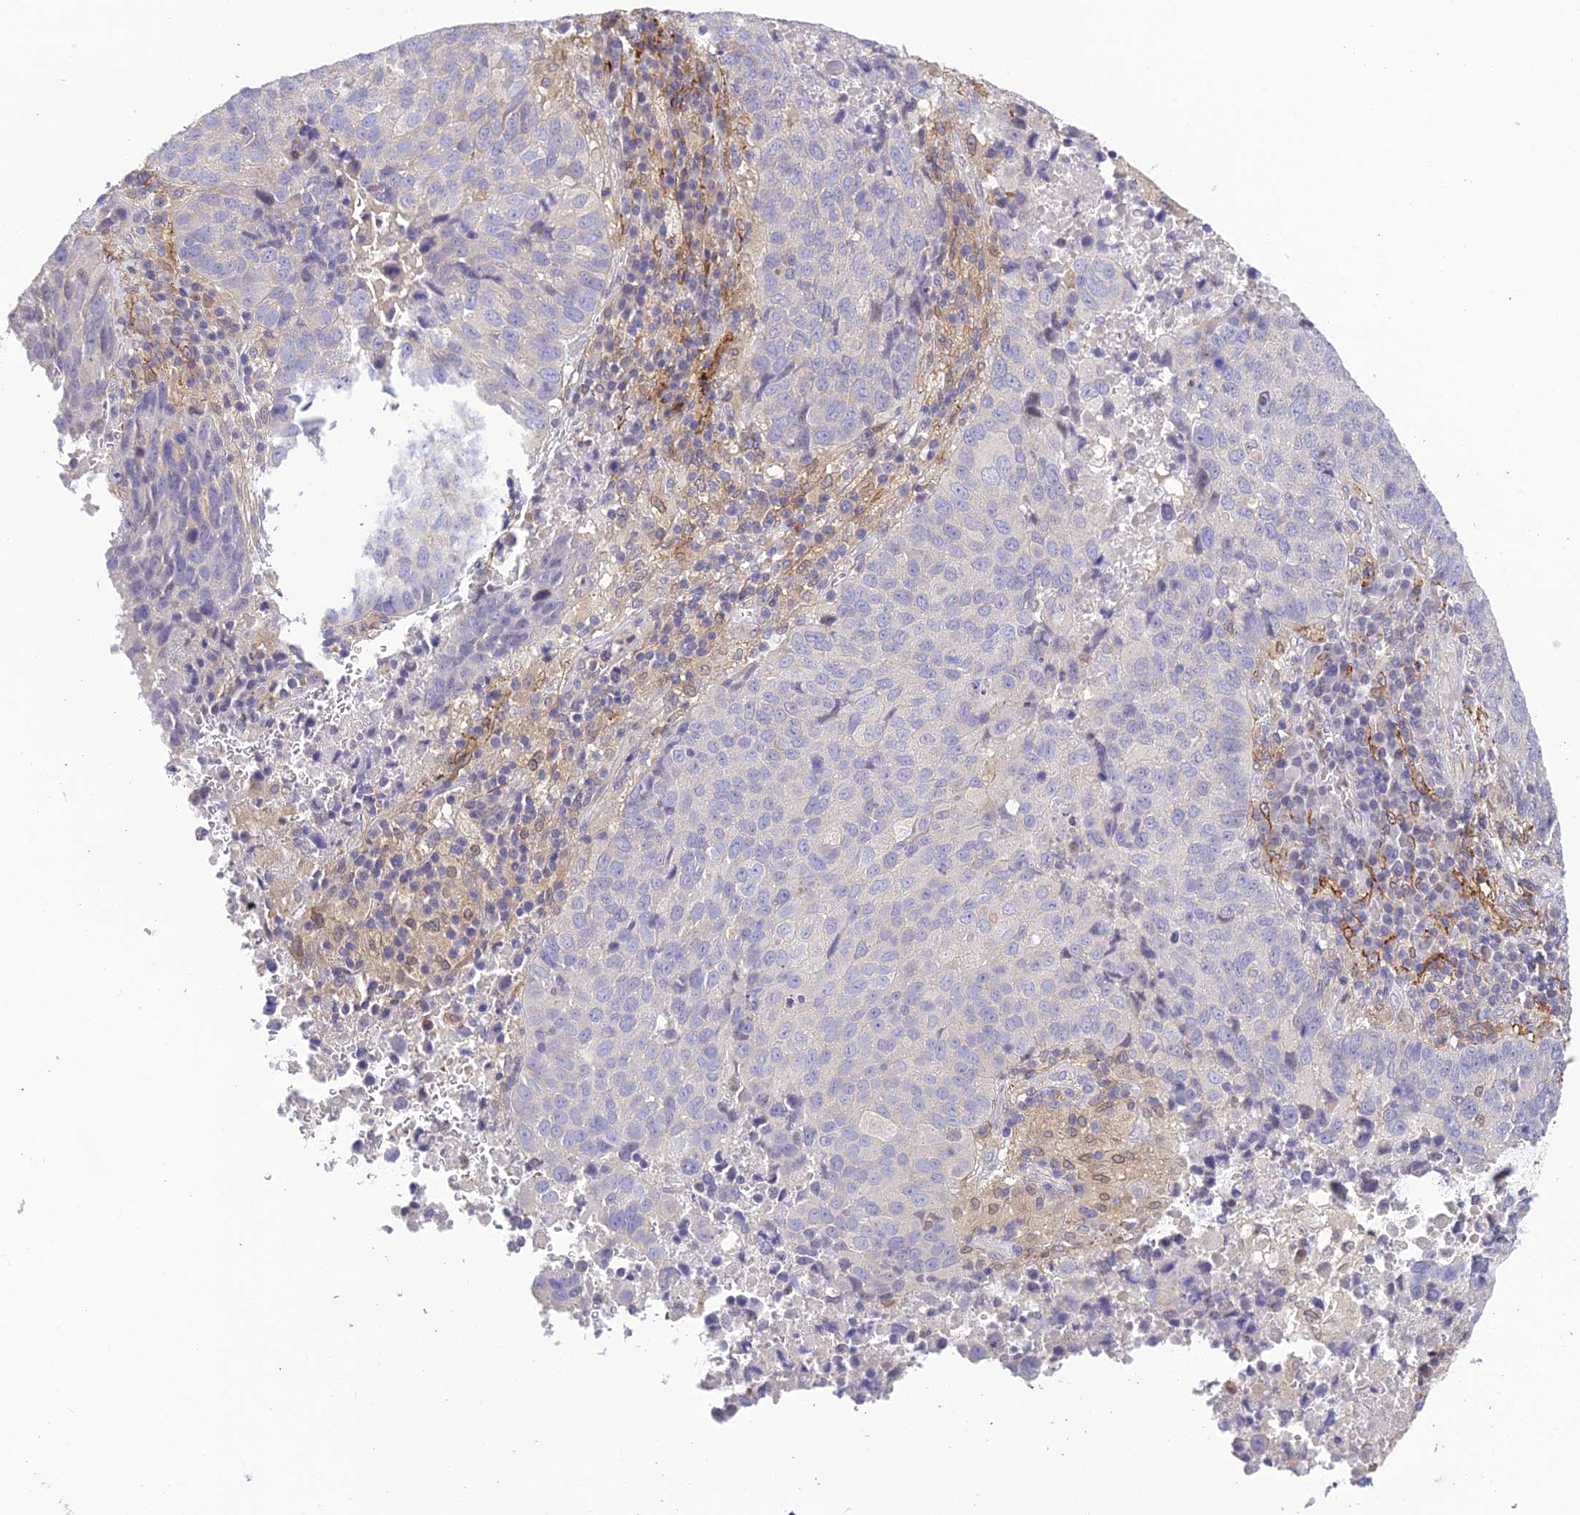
{"staining": {"intensity": "negative", "quantity": "none", "location": "none"}, "tissue": "lung cancer", "cell_type": "Tumor cells", "image_type": "cancer", "snomed": [{"axis": "morphology", "description": "Squamous cell carcinoma, NOS"}, {"axis": "topography", "description": "Lung"}], "caption": "Tumor cells show no significant positivity in lung cancer (squamous cell carcinoma). The staining is performed using DAB brown chromogen with nuclei counter-stained in using hematoxylin.", "gene": "BMT2", "patient": {"sex": "male", "age": 73}}